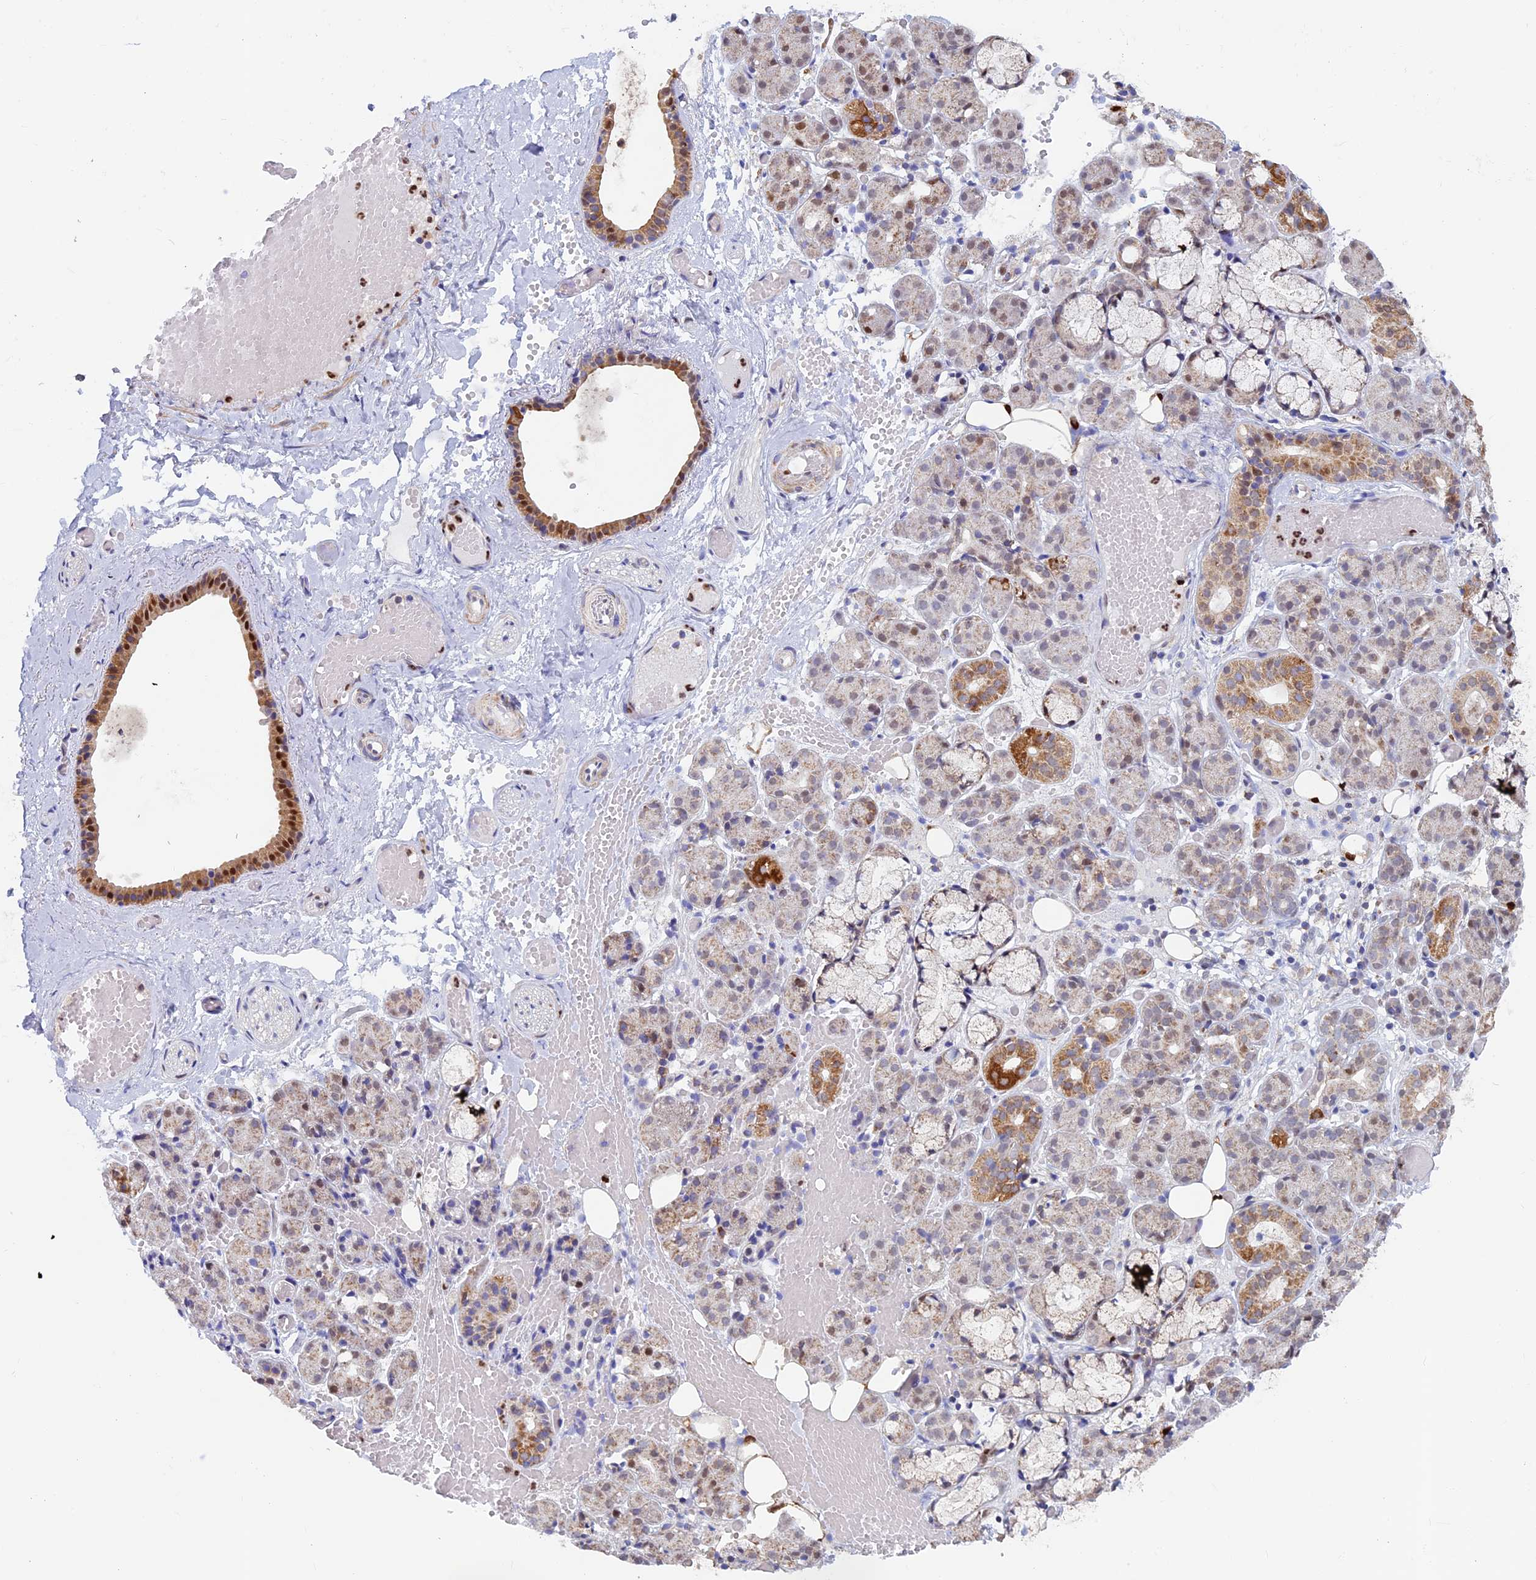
{"staining": {"intensity": "moderate", "quantity": "25%-75%", "location": "cytoplasmic/membranous,nuclear"}, "tissue": "salivary gland", "cell_type": "Glandular cells", "image_type": "normal", "snomed": [{"axis": "morphology", "description": "Normal tissue, NOS"}, {"axis": "topography", "description": "Salivary gland"}], "caption": "IHC (DAB) staining of normal human salivary gland reveals moderate cytoplasmic/membranous,nuclear protein positivity in about 25%-75% of glandular cells. The protein of interest is shown in brown color, while the nuclei are stained blue.", "gene": "ACSS1", "patient": {"sex": "male", "age": 63}}